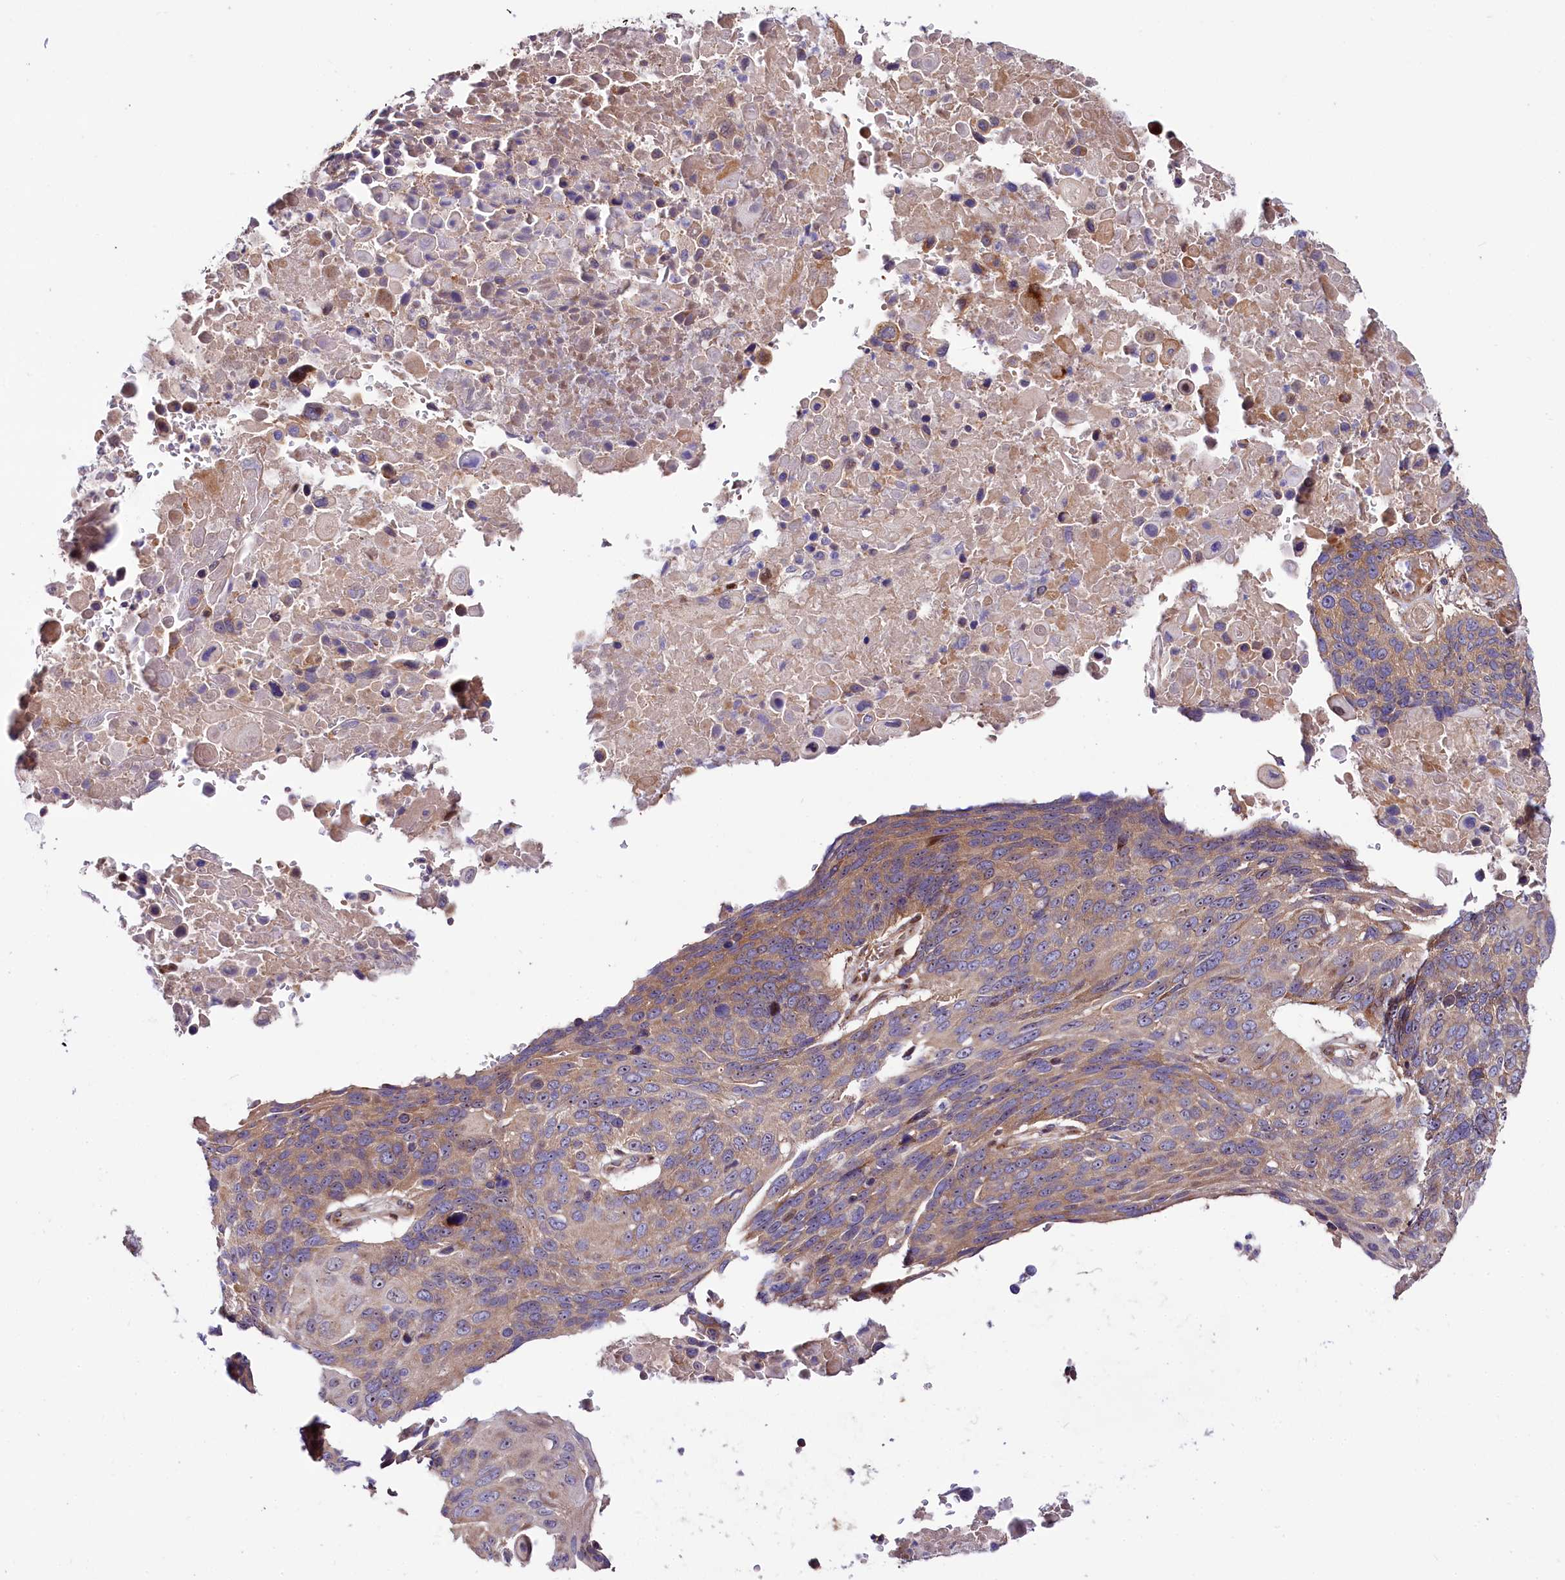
{"staining": {"intensity": "moderate", "quantity": ">75%", "location": "cytoplasmic/membranous"}, "tissue": "lung cancer", "cell_type": "Tumor cells", "image_type": "cancer", "snomed": [{"axis": "morphology", "description": "Squamous cell carcinoma, NOS"}, {"axis": "topography", "description": "Lung"}], "caption": "Immunohistochemistry (DAB) staining of lung cancer (squamous cell carcinoma) exhibits moderate cytoplasmic/membranous protein positivity in approximately >75% of tumor cells.", "gene": "PDZRN3", "patient": {"sex": "male", "age": 66}}